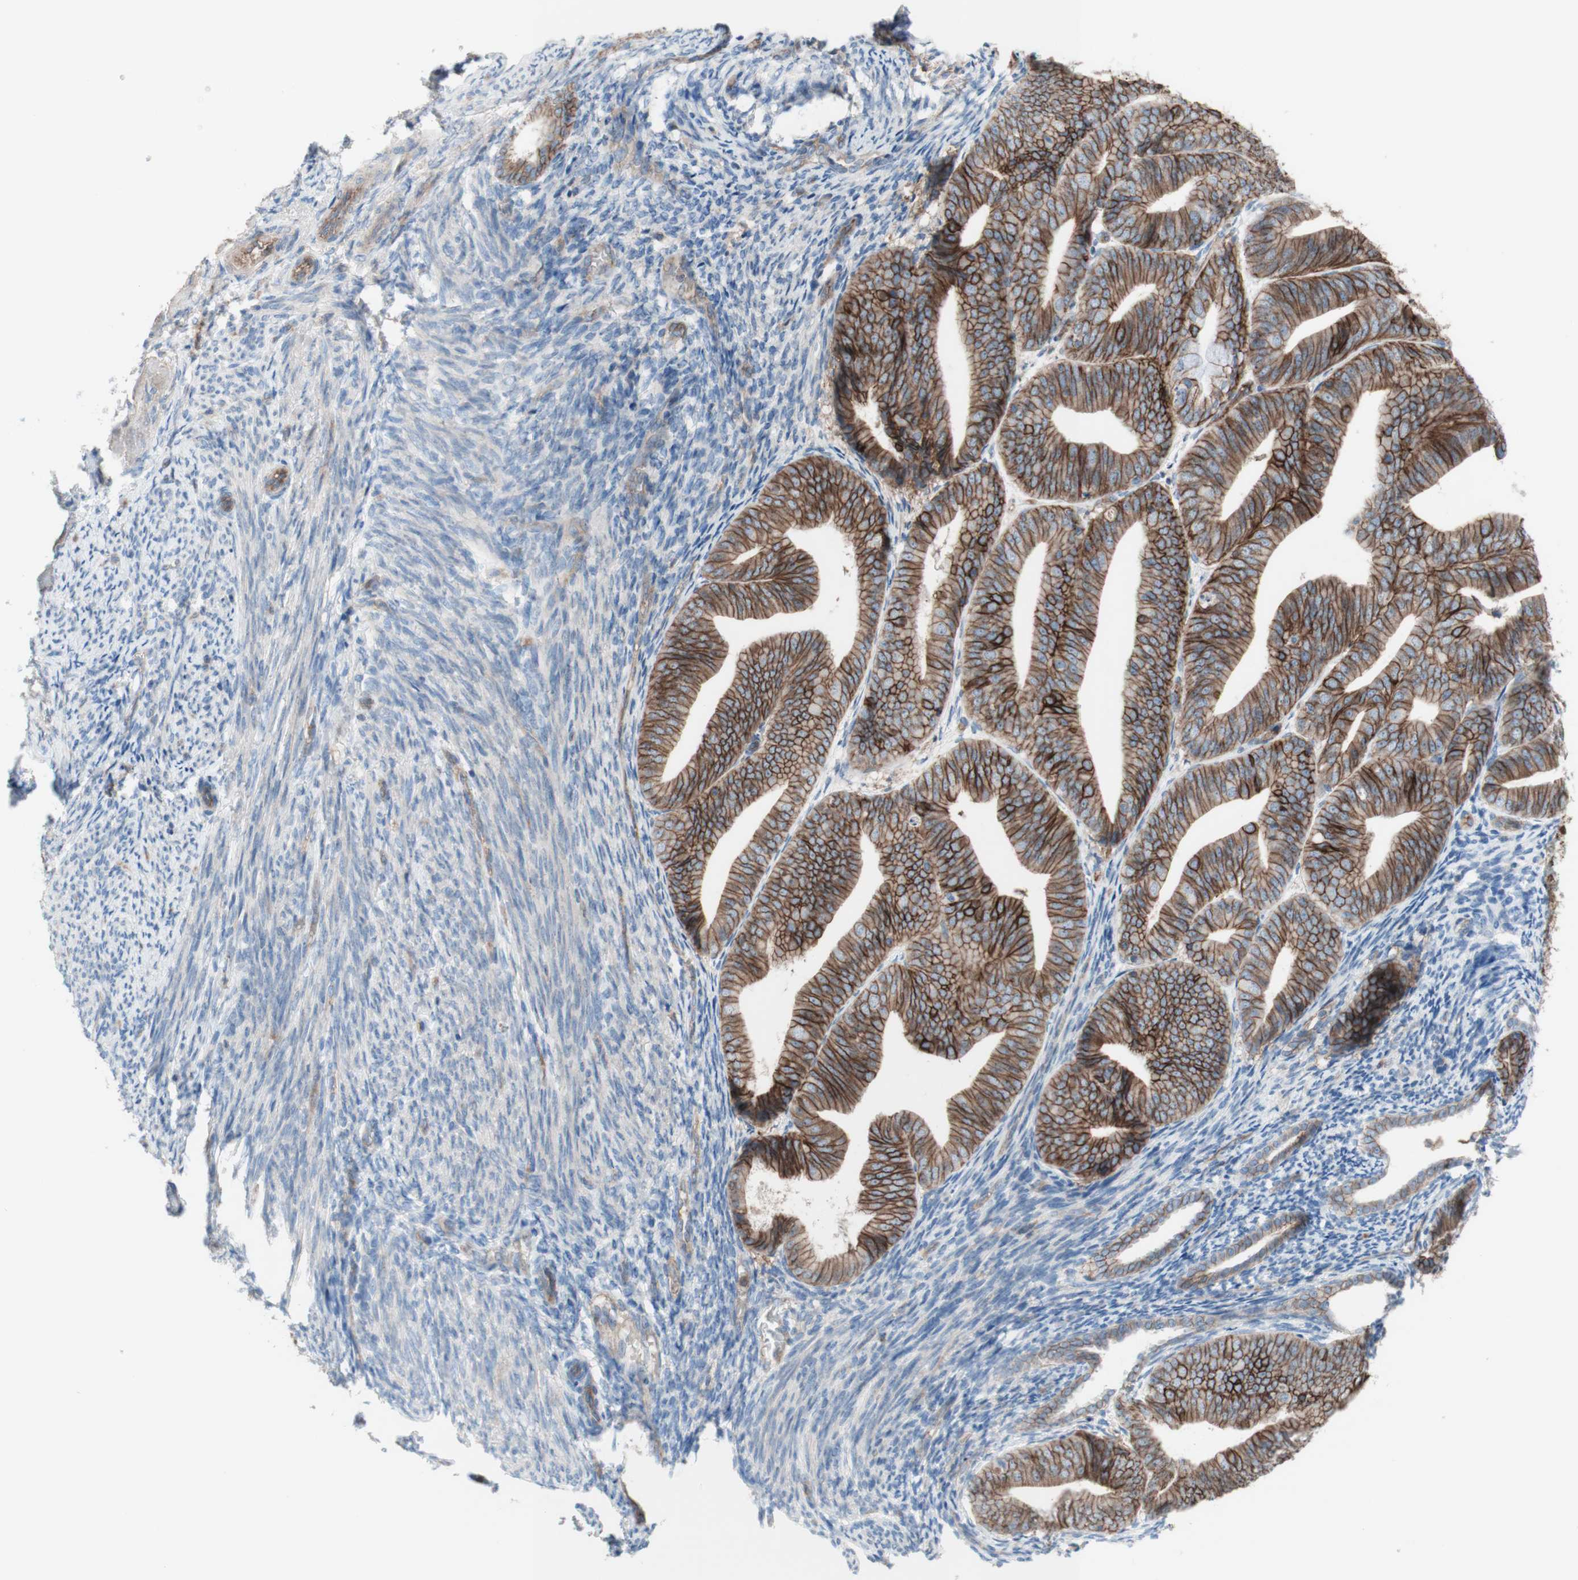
{"staining": {"intensity": "moderate", "quantity": ">75%", "location": "cytoplasmic/membranous"}, "tissue": "endometrial cancer", "cell_type": "Tumor cells", "image_type": "cancer", "snomed": [{"axis": "morphology", "description": "Adenocarcinoma, NOS"}, {"axis": "topography", "description": "Endometrium"}], "caption": "DAB immunohistochemical staining of human endometrial adenocarcinoma demonstrates moderate cytoplasmic/membranous protein positivity in about >75% of tumor cells.", "gene": "CD46", "patient": {"sex": "female", "age": 63}}